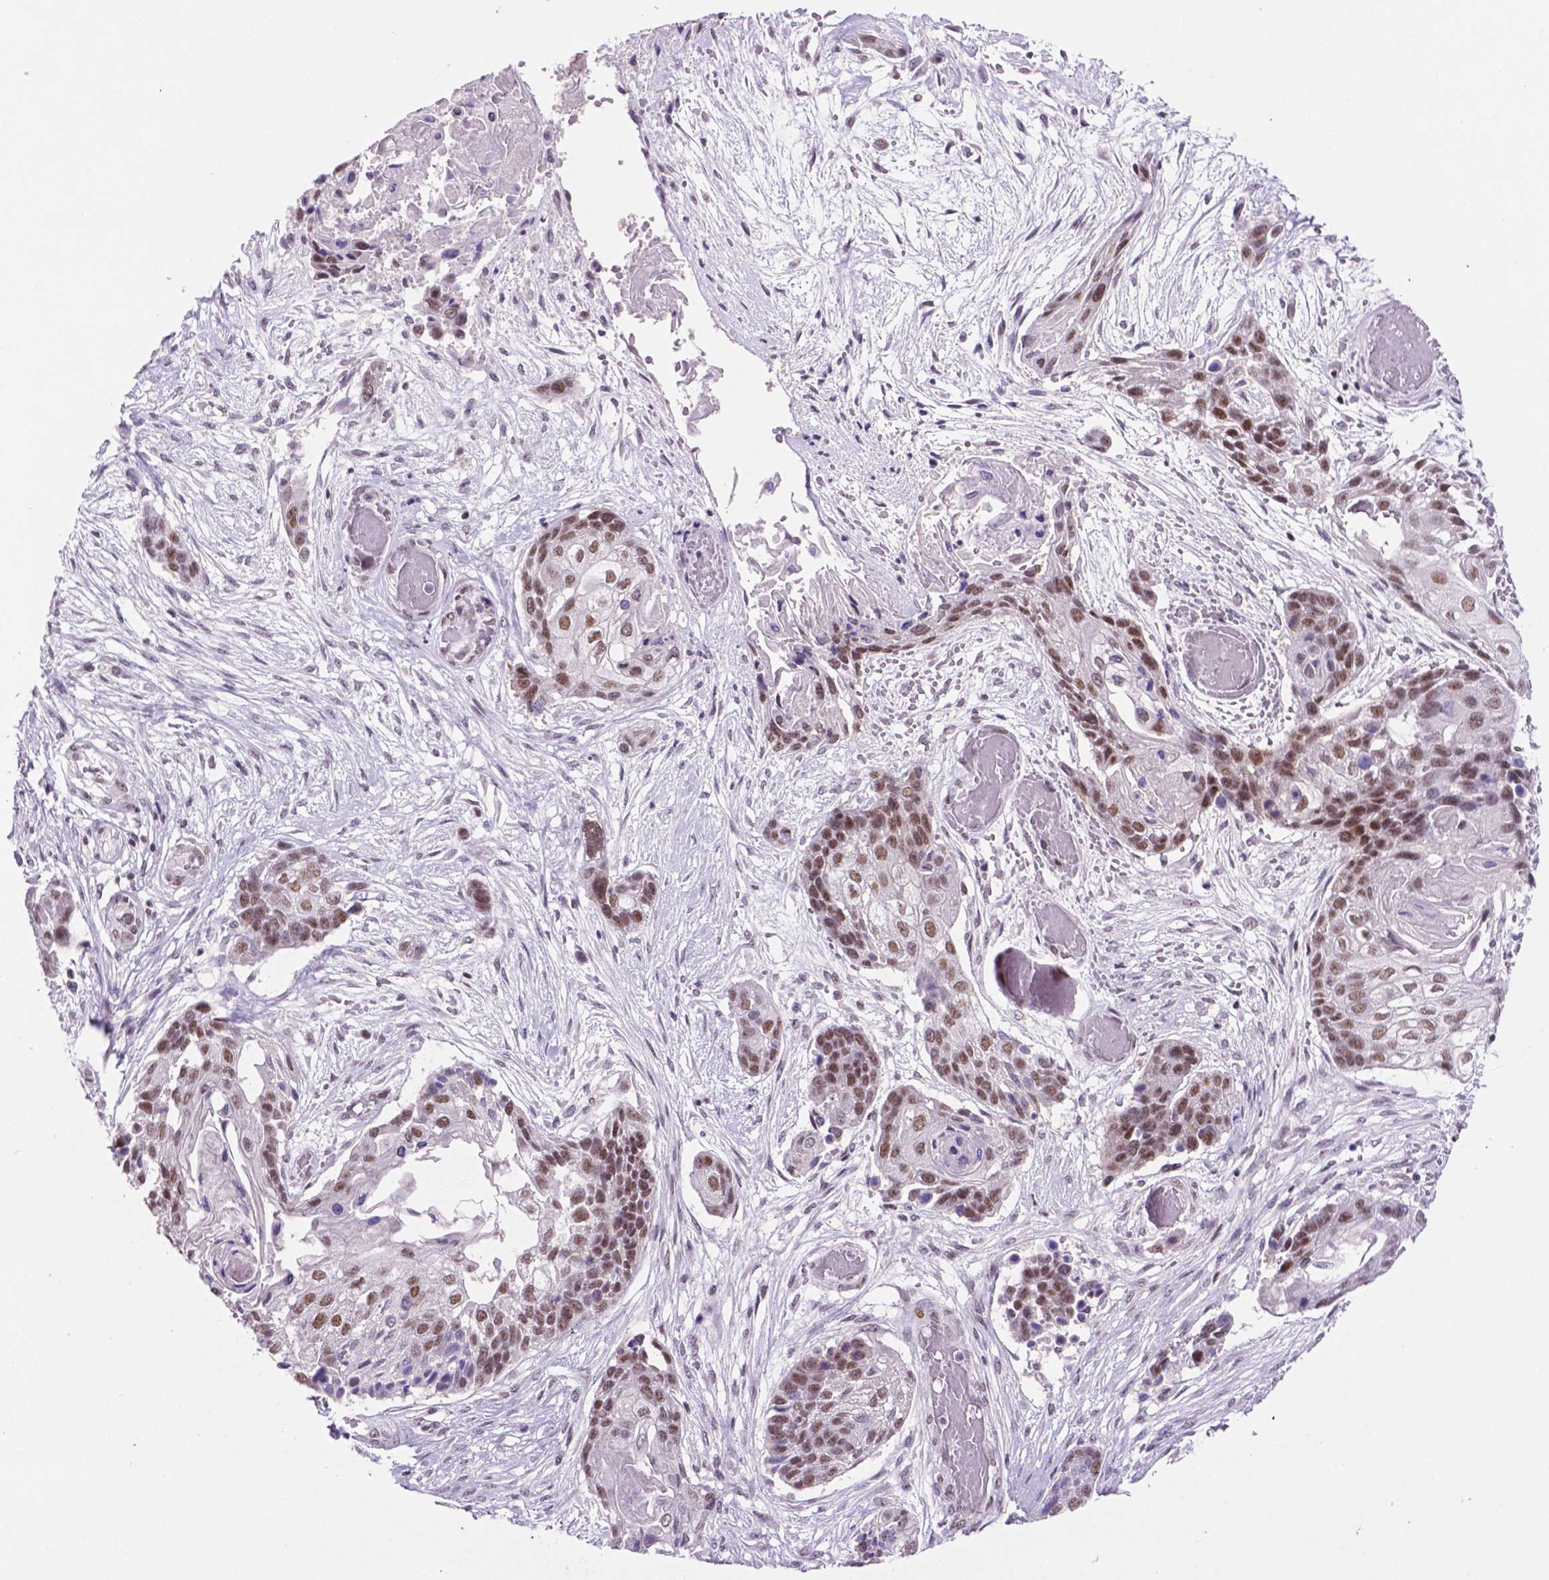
{"staining": {"intensity": "moderate", "quantity": ">75%", "location": "nuclear"}, "tissue": "lung cancer", "cell_type": "Tumor cells", "image_type": "cancer", "snomed": [{"axis": "morphology", "description": "Squamous cell carcinoma, NOS"}, {"axis": "topography", "description": "Lung"}], "caption": "Lung cancer (squamous cell carcinoma) stained for a protein demonstrates moderate nuclear positivity in tumor cells.", "gene": "NCOR1", "patient": {"sex": "male", "age": 69}}